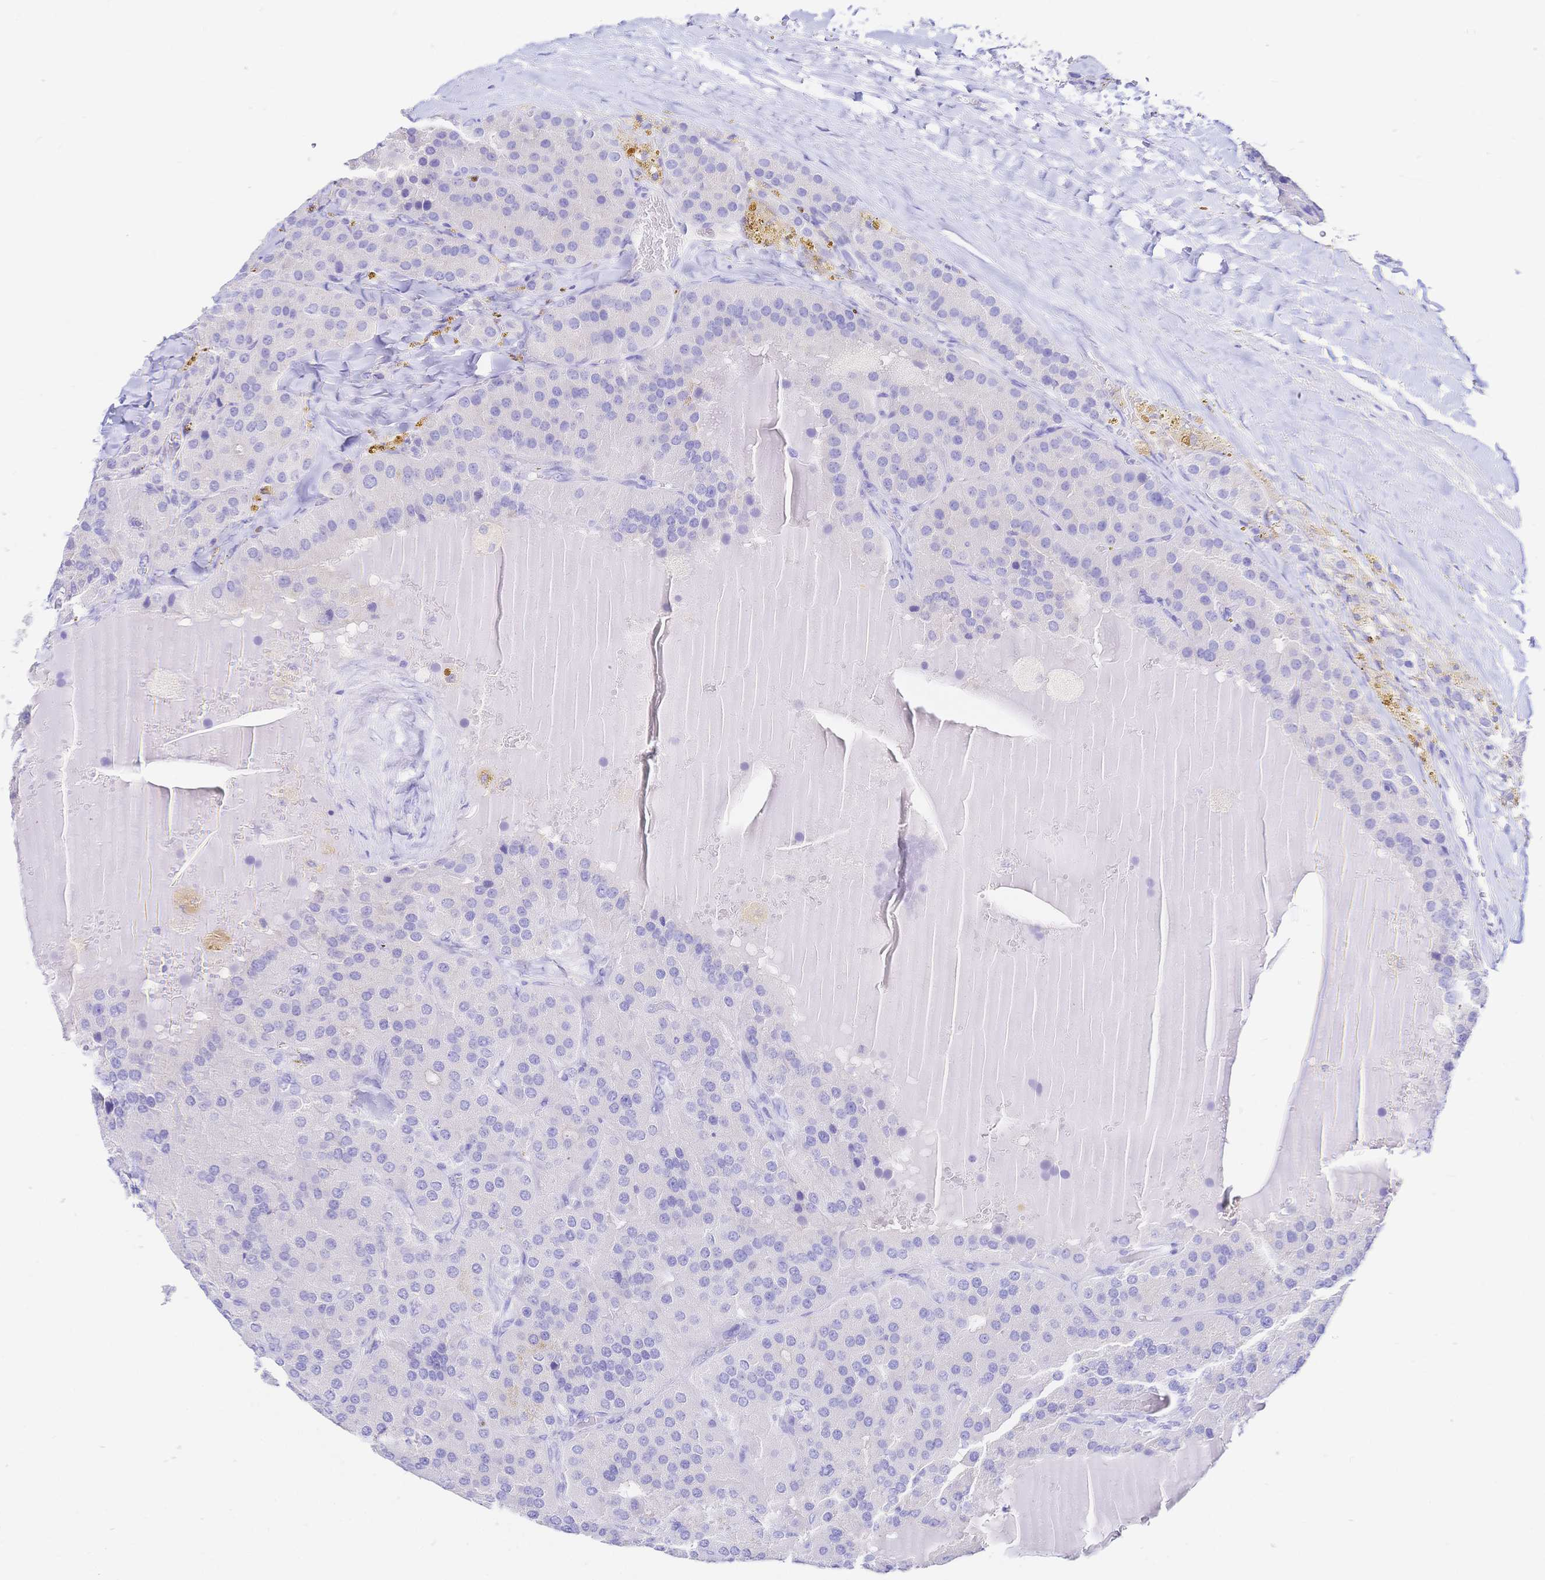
{"staining": {"intensity": "negative", "quantity": "none", "location": "none"}, "tissue": "parathyroid gland", "cell_type": "Glandular cells", "image_type": "normal", "snomed": [{"axis": "morphology", "description": "Normal tissue, NOS"}, {"axis": "morphology", "description": "Adenoma, NOS"}, {"axis": "topography", "description": "Parathyroid gland"}], "caption": "Immunohistochemistry (IHC) image of benign human parathyroid gland stained for a protein (brown), which displays no staining in glandular cells.", "gene": "UMOD", "patient": {"sex": "female", "age": 86}}